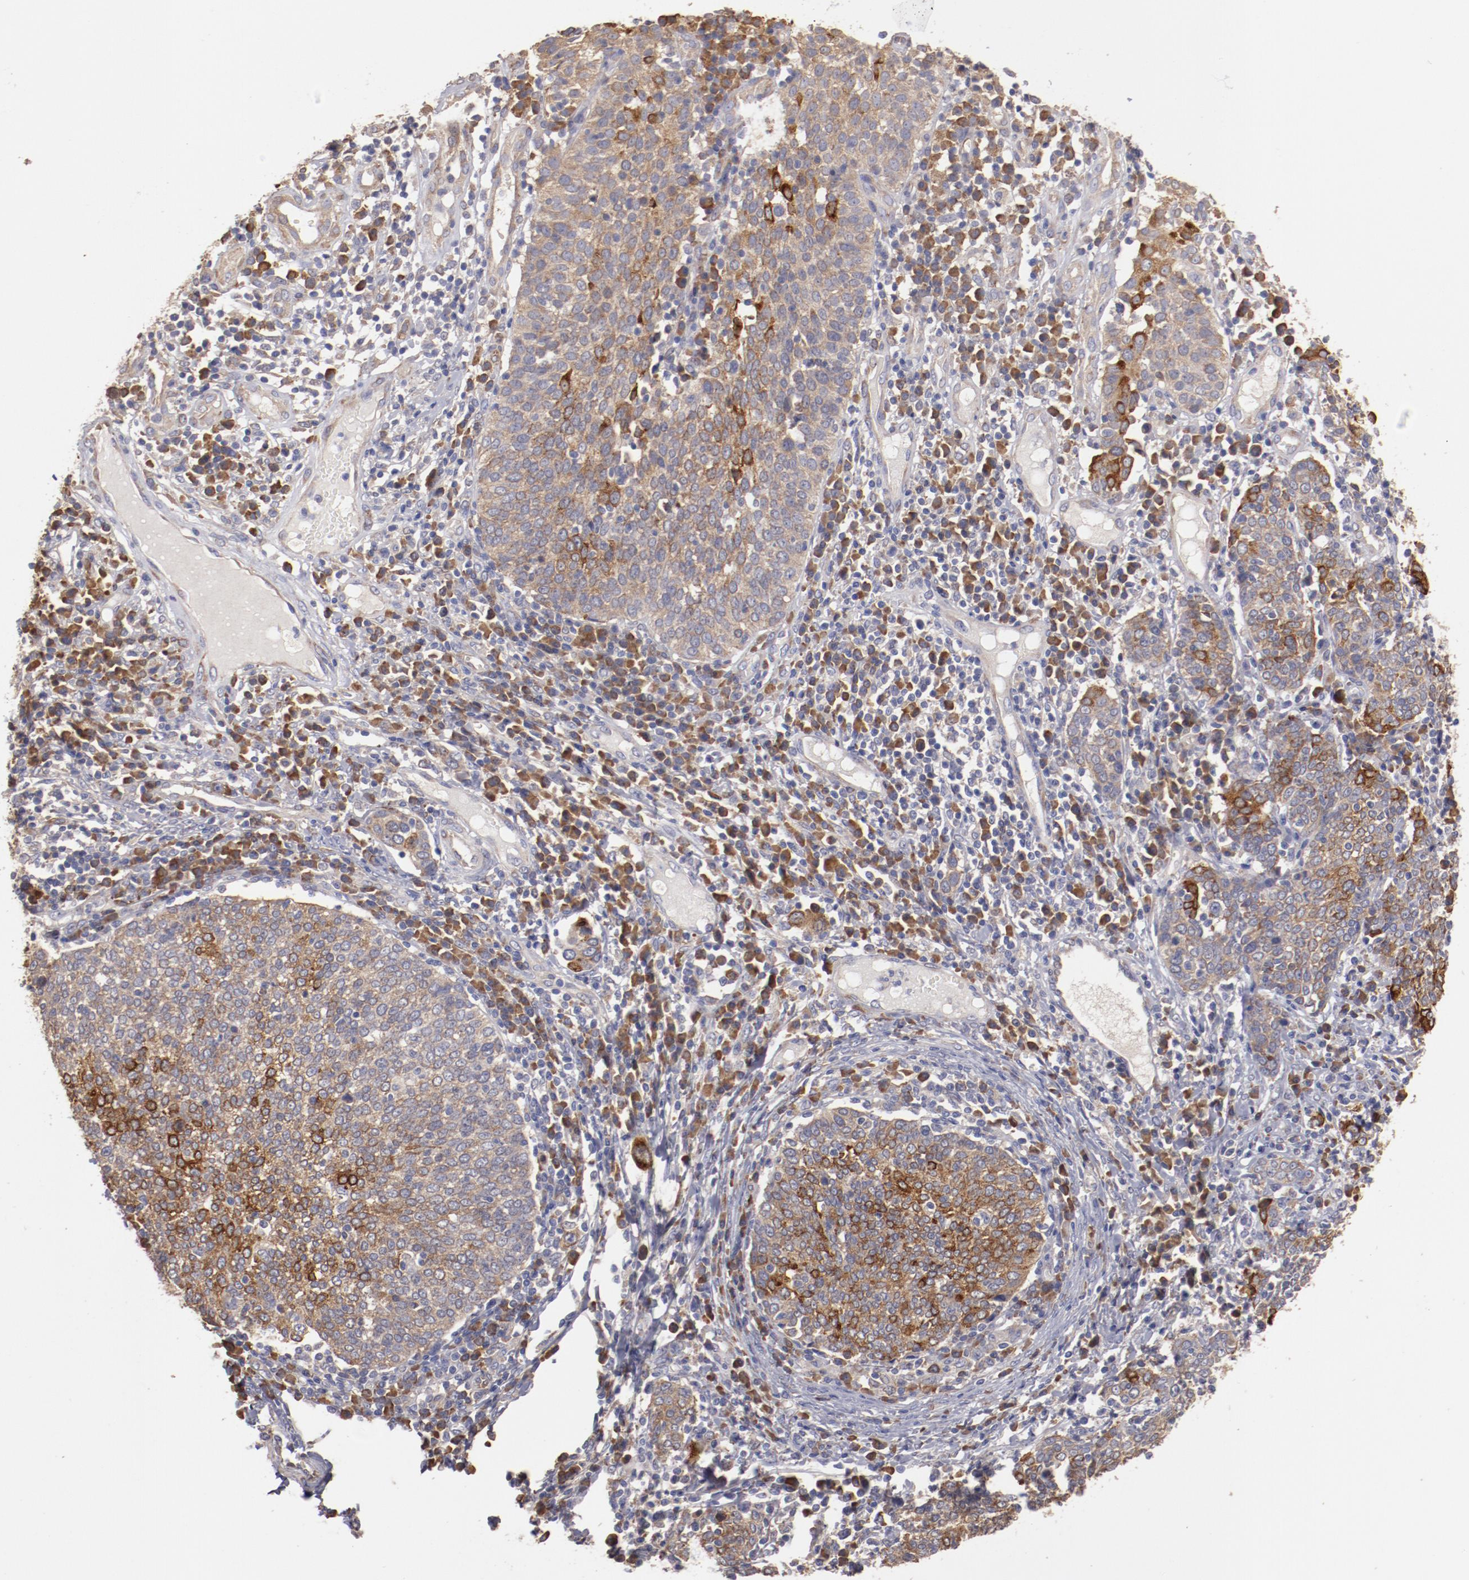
{"staining": {"intensity": "moderate", "quantity": "25%-75%", "location": "cytoplasmic/membranous"}, "tissue": "cervical cancer", "cell_type": "Tumor cells", "image_type": "cancer", "snomed": [{"axis": "morphology", "description": "Squamous cell carcinoma, NOS"}, {"axis": "topography", "description": "Cervix"}], "caption": "A brown stain shows moderate cytoplasmic/membranous positivity of a protein in human cervical squamous cell carcinoma tumor cells.", "gene": "ENTPD5", "patient": {"sex": "female", "age": 40}}